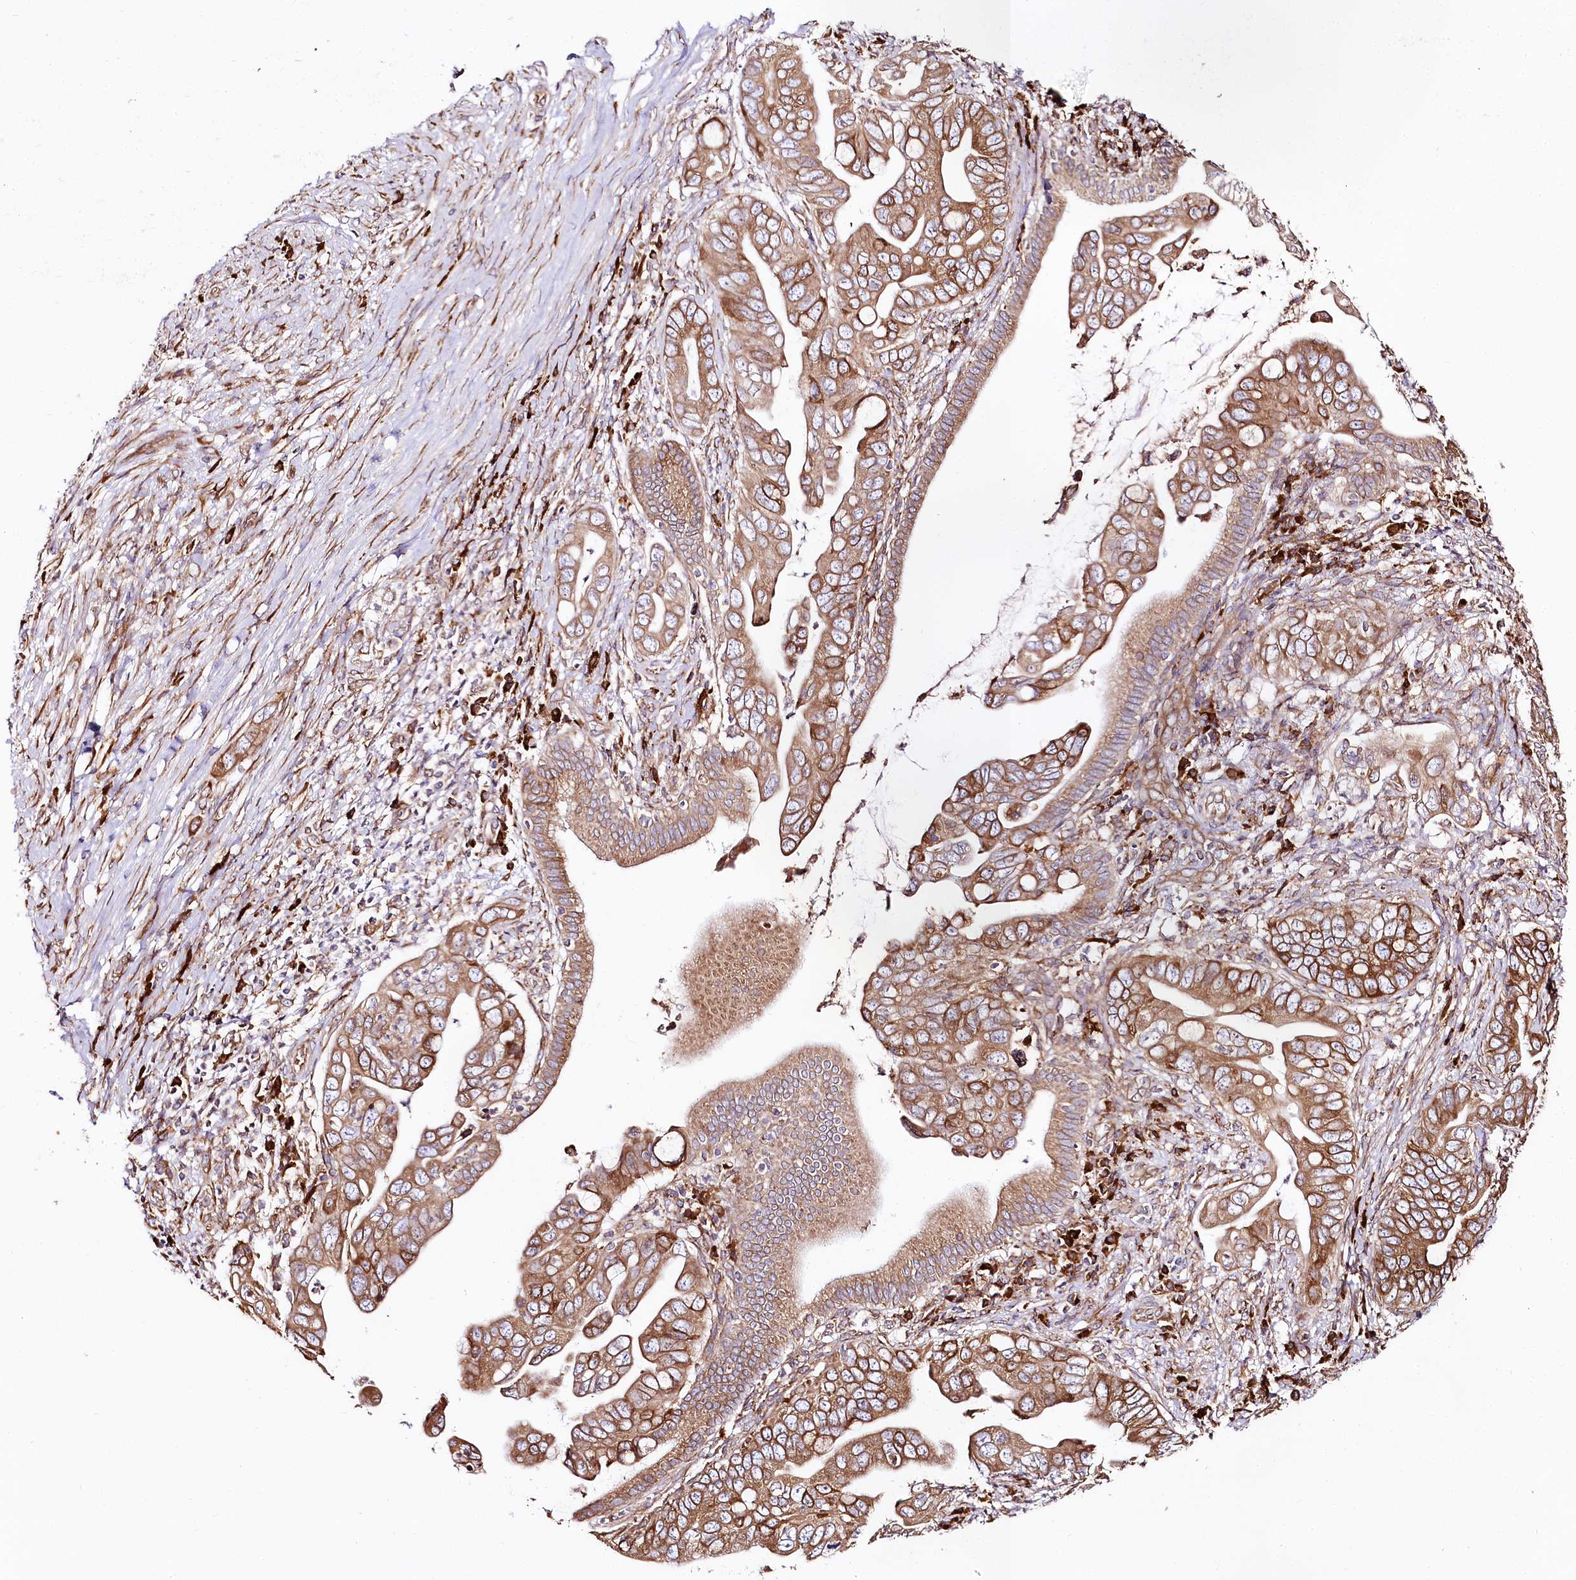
{"staining": {"intensity": "moderate", "quantity": ">75%", "location": "cytoplasmic/membranous"}, "tissue": "pancreatic cancer", "cell_type": "Tumor cells", "image_type": "cancer", "snomed": [{"axis": "morphology", "description": "Adenocarcinoma, NOS"}, {"axis": "topography", "description": "Pancreas"}], "caption": "Tumor cells demonstrate moderate cytoplasmic/membranous staining in approximately >75% of cells in pancreatic cancer. (Stains: DAB (3,3'-diaminobenzidine) in brown, nuclei in blue, Microscopy: brightfield microscopy at high magnification).", "gene": "CNPY2", "patient": {"sex": "male", "age": 75}}